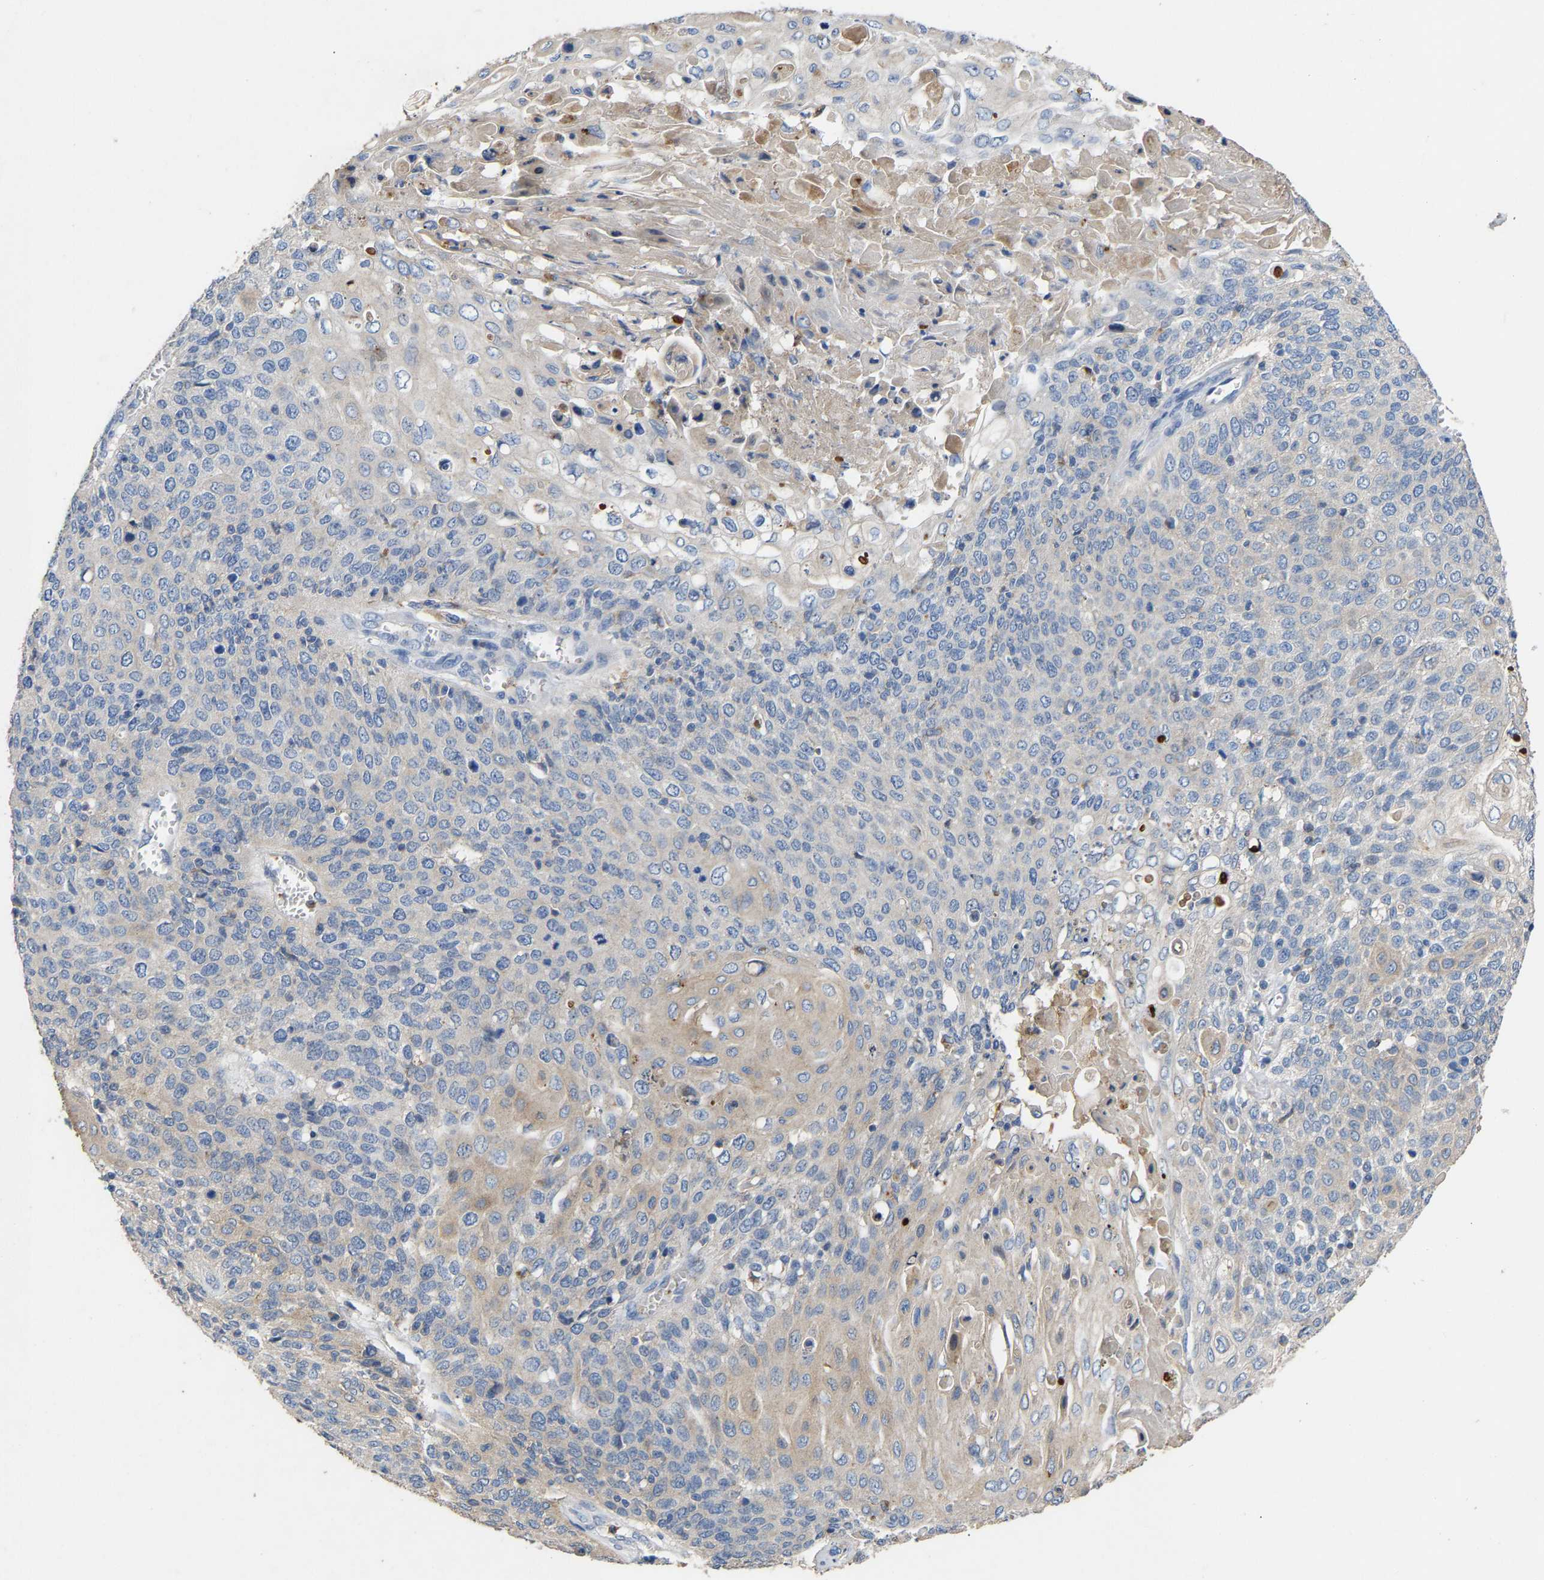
{"staining": {"intensity": "negative", "quantity": "none", "location": "none"}, "tissue": "cervical cancer", "cell_type": "Tumor cells", "image_type": "cancer", "snomed": [{"axis": "morphology", "description": "Squamous cell carcinoma, NOS"}, {"axis": "topography", "description": "Cervix"}], "caption": "DAB immunohistochemical staining of squamous cell carcinoma (cervical) demonstrates no significant expression in tumor cells. (Stains: DAB (3,3'-diaminobenzidine) immunohistochemistry with hematoxylin counter stain, Microscopy: brightfield microscopy at high magnification).", "gene": "CCDC171", "patient": {"sex": "female", "age": 39}}